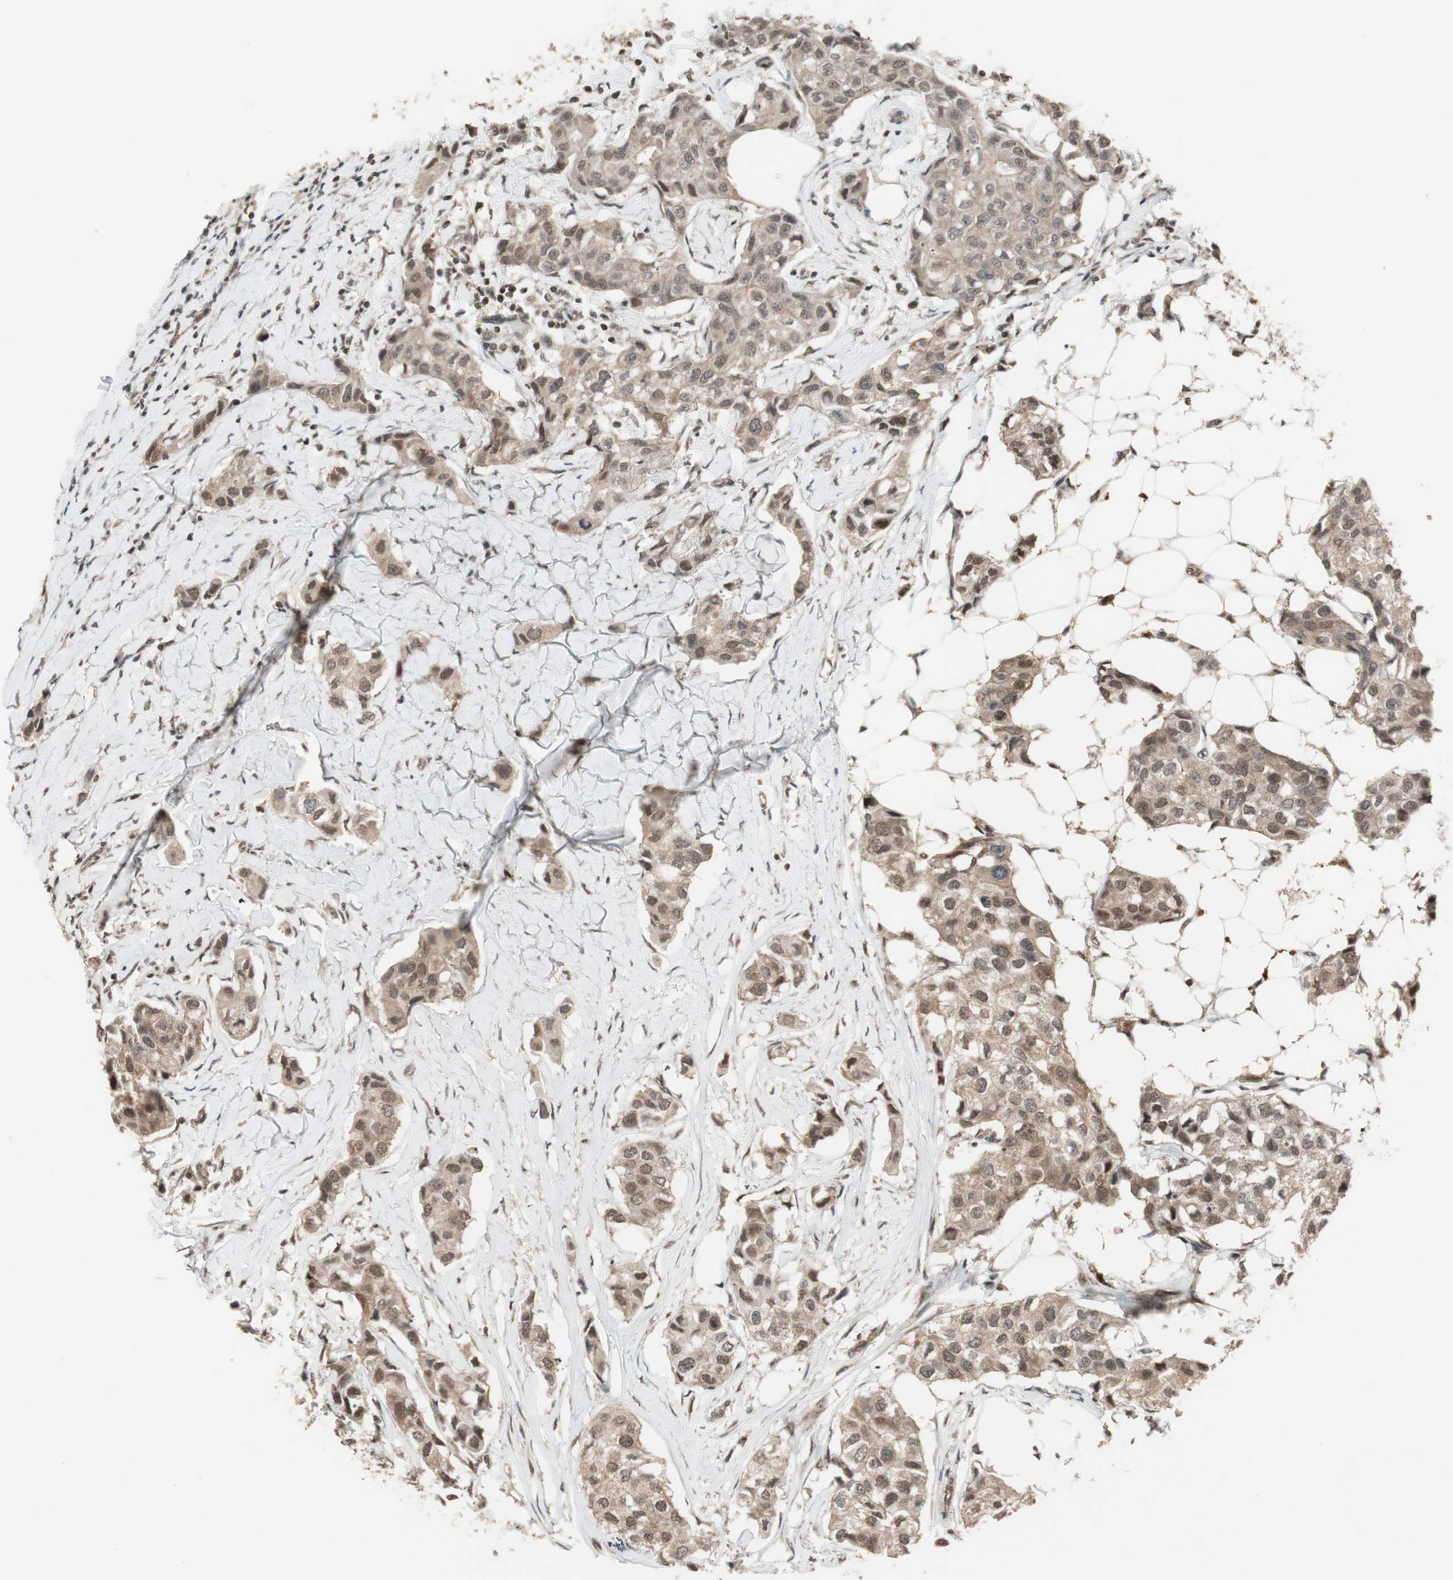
{"staining": {"intensity": "moderate", "quantity": ">75%", "location": "cytoplasmic/membranous"}, "tissue": "breast cancer", "cell_type": "Tumor cells", "image_type": "cancer", "snomed": [{"axis": "morphology", "description": "Duct carcinoma"}, {"axis": "topography", "description": "Breast"}], "caption": "Immunohistochemical staining of human breast cancer reveals medium levels of moderate cytoplasmic/membranous protein positivity in about >75% of tumor cells. Nuclei are stained in blue.", "gene": "DRAP1", "patient": {"sex": "female", "age": 80}}